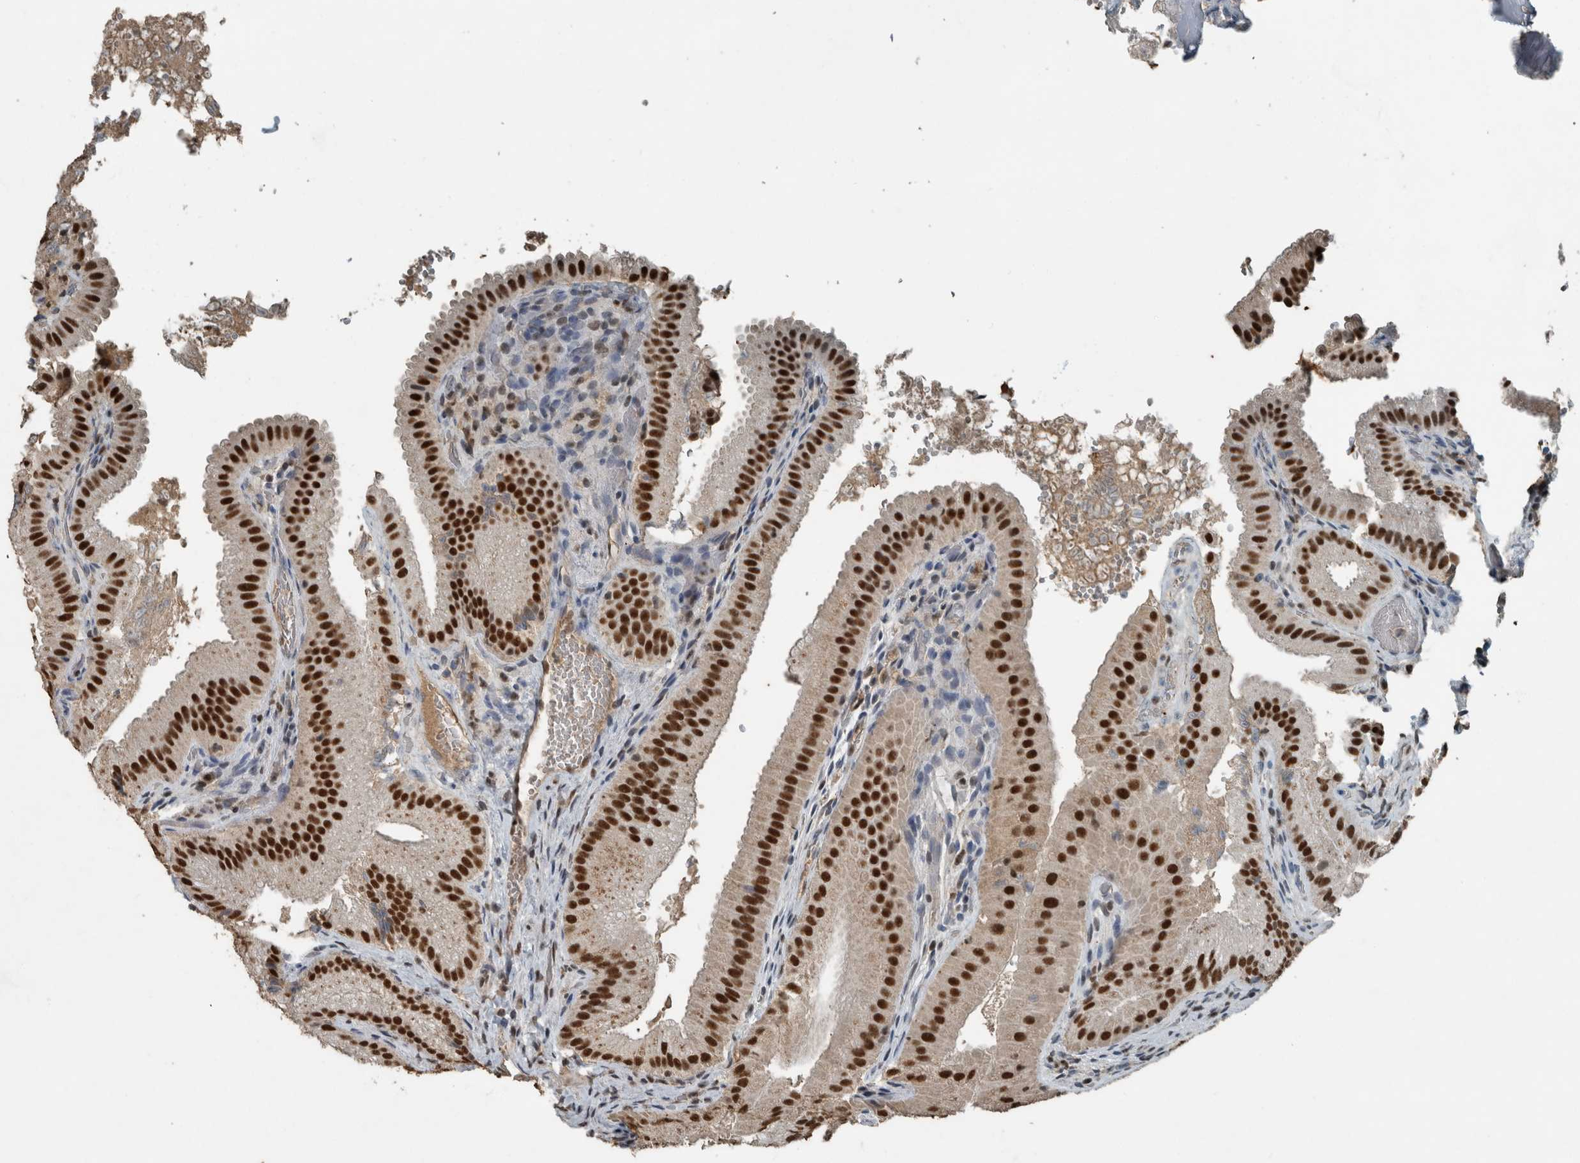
{"staining": {"intensity": "strong", "quantity": ">75%", "location": "nuclear"}, "tissue": "gallbladder", "cell_type": "Glandular cells", "image_type": "normal", "snomed": [{"axis": "morphology", "description": "Normal tissue, NOS"}, {"axis": "topography", "description": "Gallbladder"}], "caption": "Glandular cells exhibit high levels of strong nuclear positivity in approximately >75% of cells in unremarkable human gallbladder. (brown staining indicates protein expression, while blue staining denotes nuclei).", "gene": "ZNF24", "patient": {"sex": "female", "age": 30}}